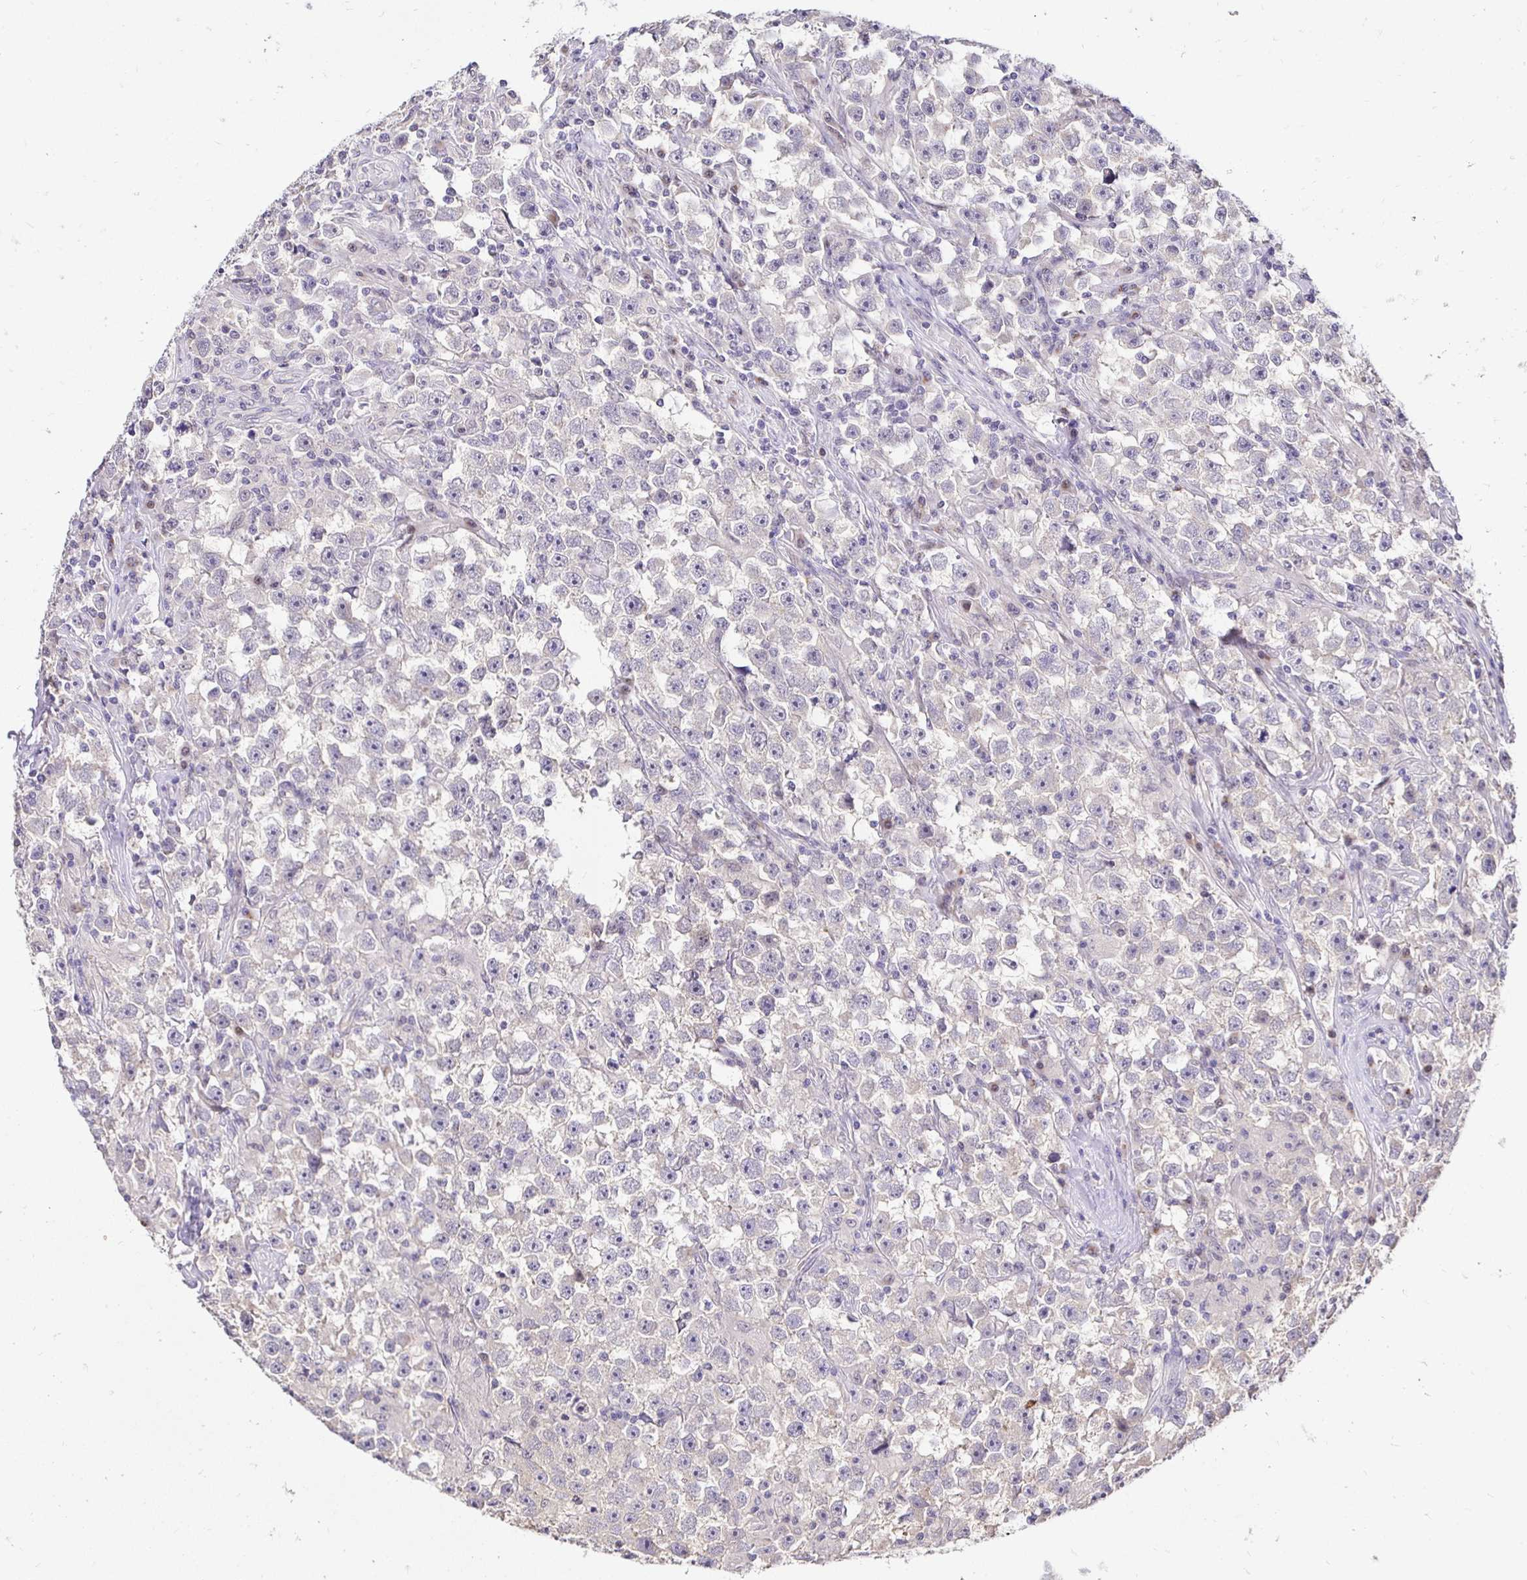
{"staining": {"intensity": "negative", "quantity": "none", "location": "none"}, "tissue": "testis cancer", "cell_type": "Tumor cells", "image_type": "cancer", "snomed": [{"axis": "morphology", "description": "Seminoma, NOS"}, {"axis": "topography", "description": "Testis"}], "caption": "Immunohistochemical staining of human testis cancer displays no significant staining in tumor cells. Nuclei are stained in blue.", "gene": "SLC9A1", "patient": {"sex": "male", "age": 33}}